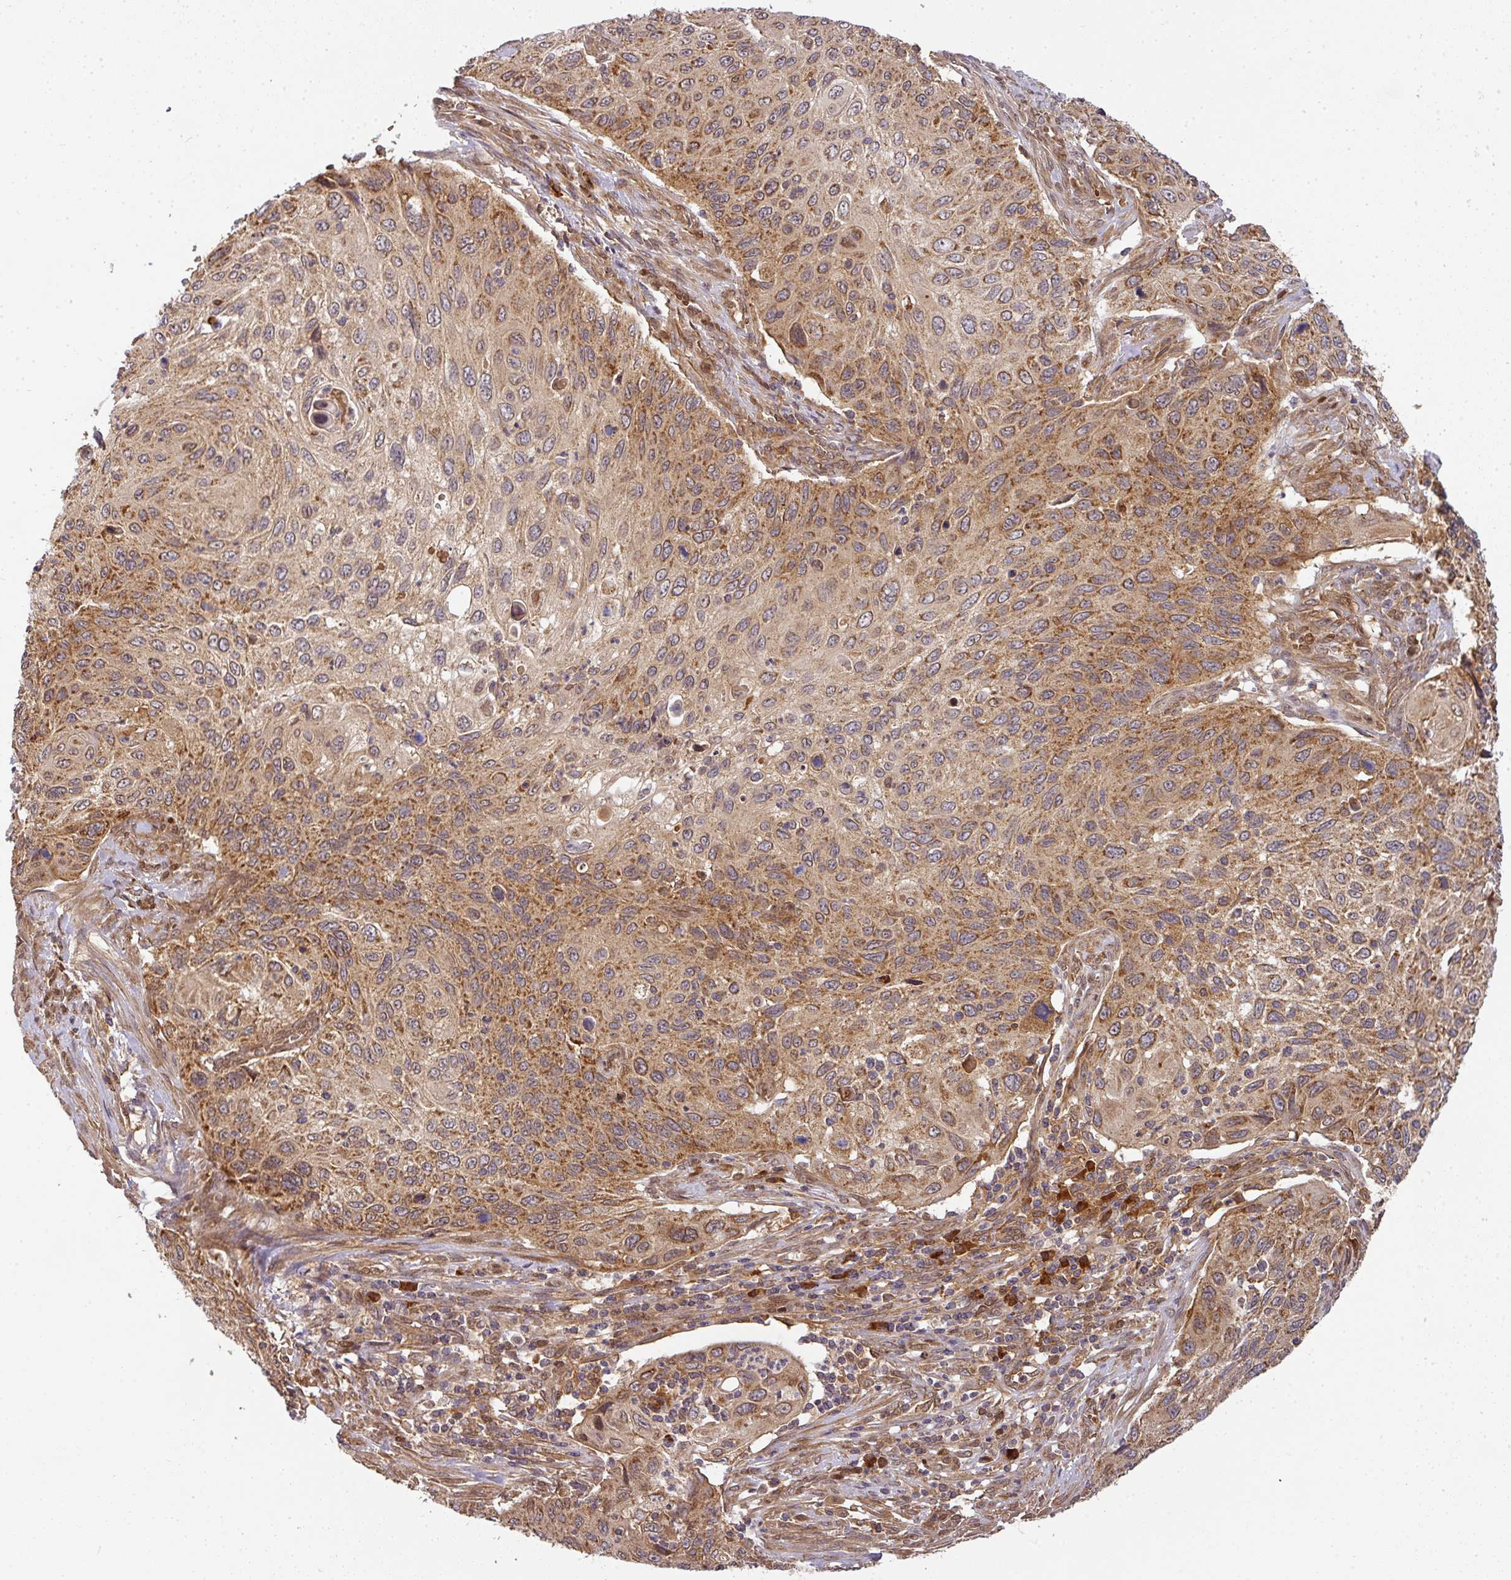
{"staining": {"intensity": "moderate", "quantity": ">75%", "location": "cytoplasmic/membranous"}, "tissue": "cervical cancer", "cell_type": "Tumor cells", "image_type": "cancer", "snomed": [{"axis": "morphology", "description": "Squamous cell carcinoma, NOS"}, {"axis": "topography", "description": "Cervix"}], "caption": "Human squamous cell carcinoma (cervical) stained with a protein marker exhibits moderate staining in tumor cells.", "gene": "MALSU1", "patient": {"sex": "female", "age": 70}}